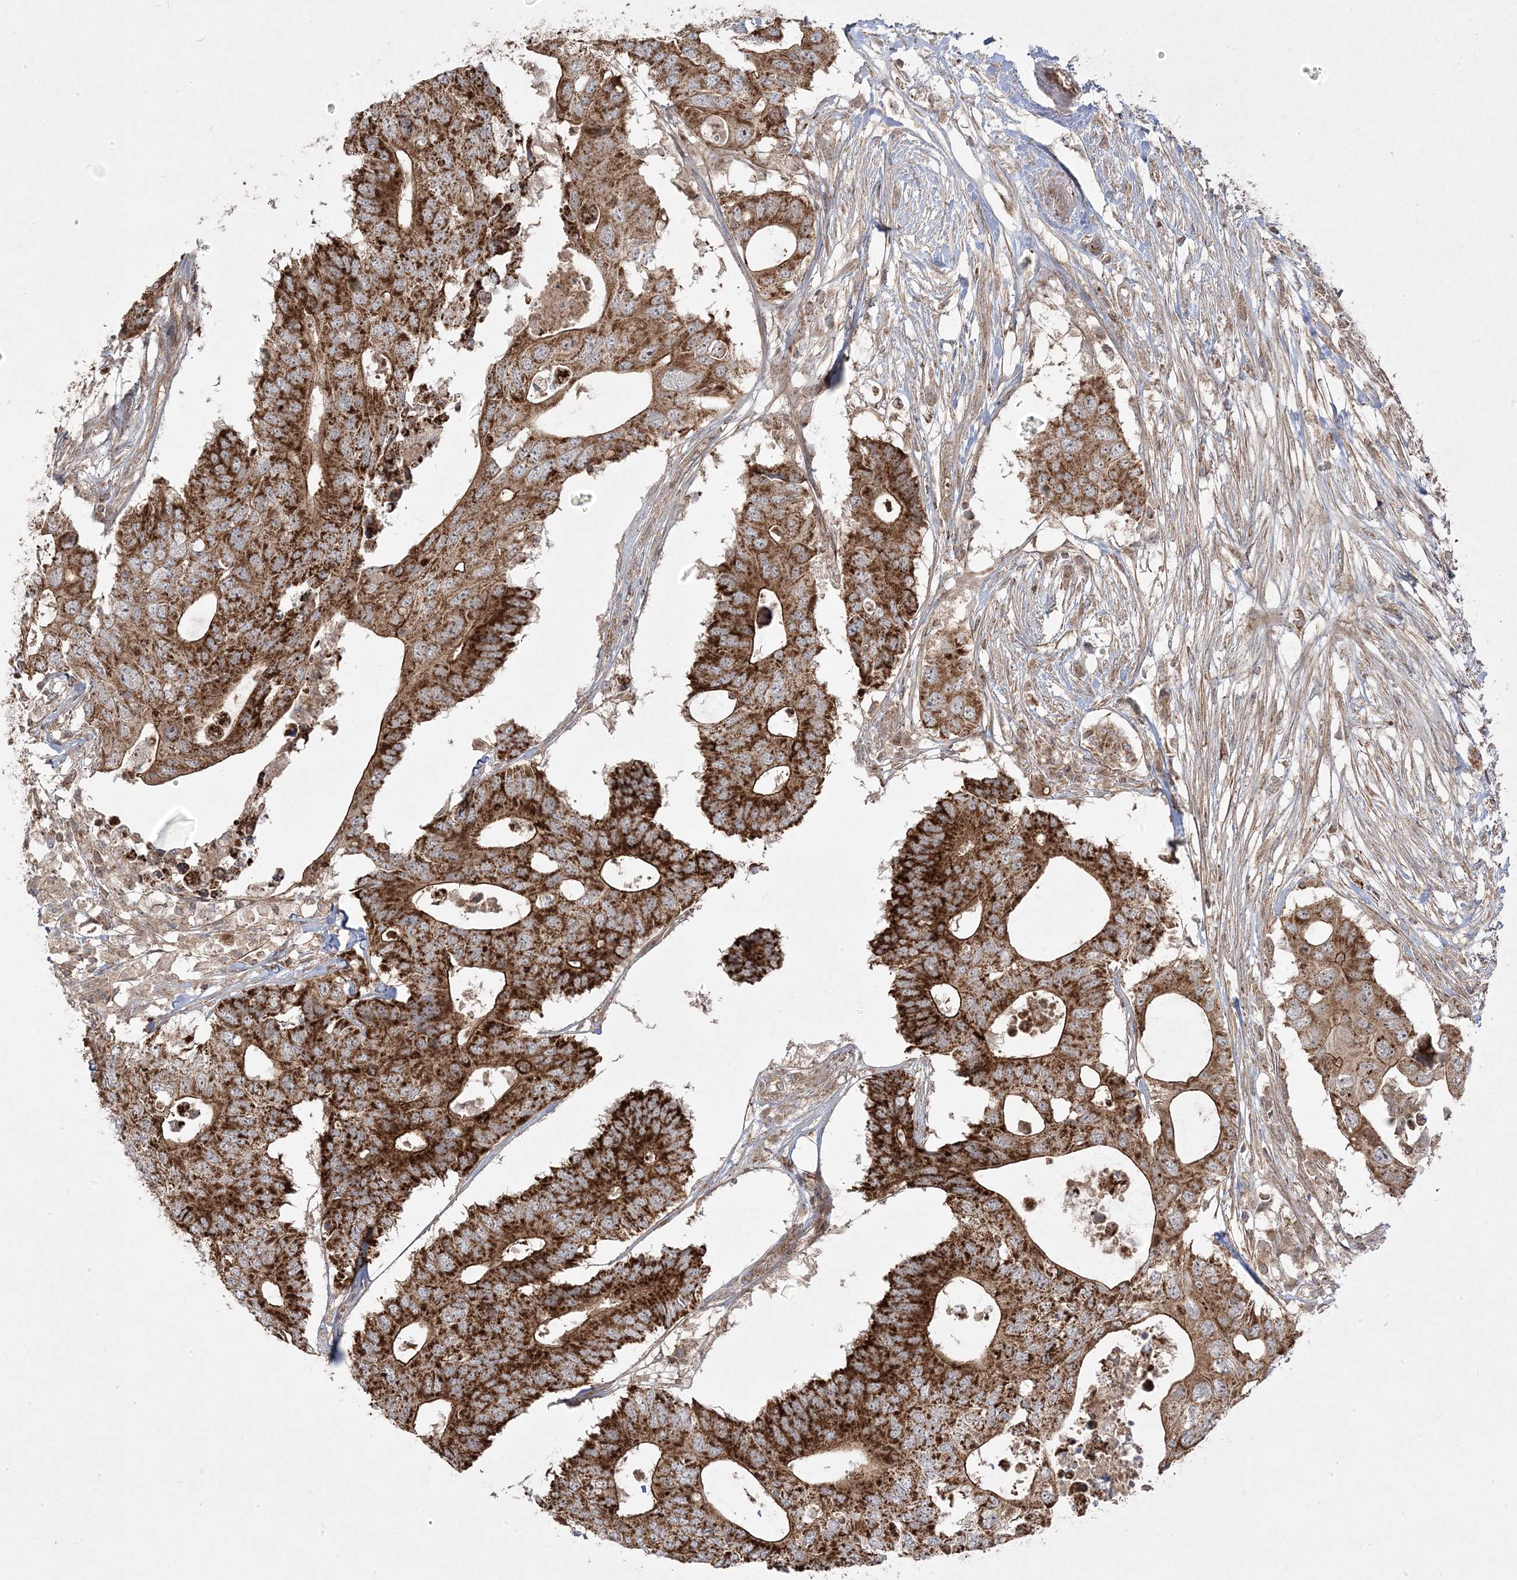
{"staining": {"intensity": "strong", "quantity": ">75%", "location": "cytoplasmic/membranous"}, "tissue": "colorectal cancer", "cell_type": "Tumor cells", "image_type": "cancer", "snomed": [{"axis": "morphology", "description": "Adenocarcinoma, NOS"}, {"axis": "topography", "description": "Colon"}], "caption": "This photomicrograph displays immunohistochemistry (IHC) staining of human colorectal adenocarcinoma, with high strong cytoplasmic/membranous expression in about >75% of tumor cells.", "gene": "CLUAP1", "patient": {"sex": "male", "age": 71}}